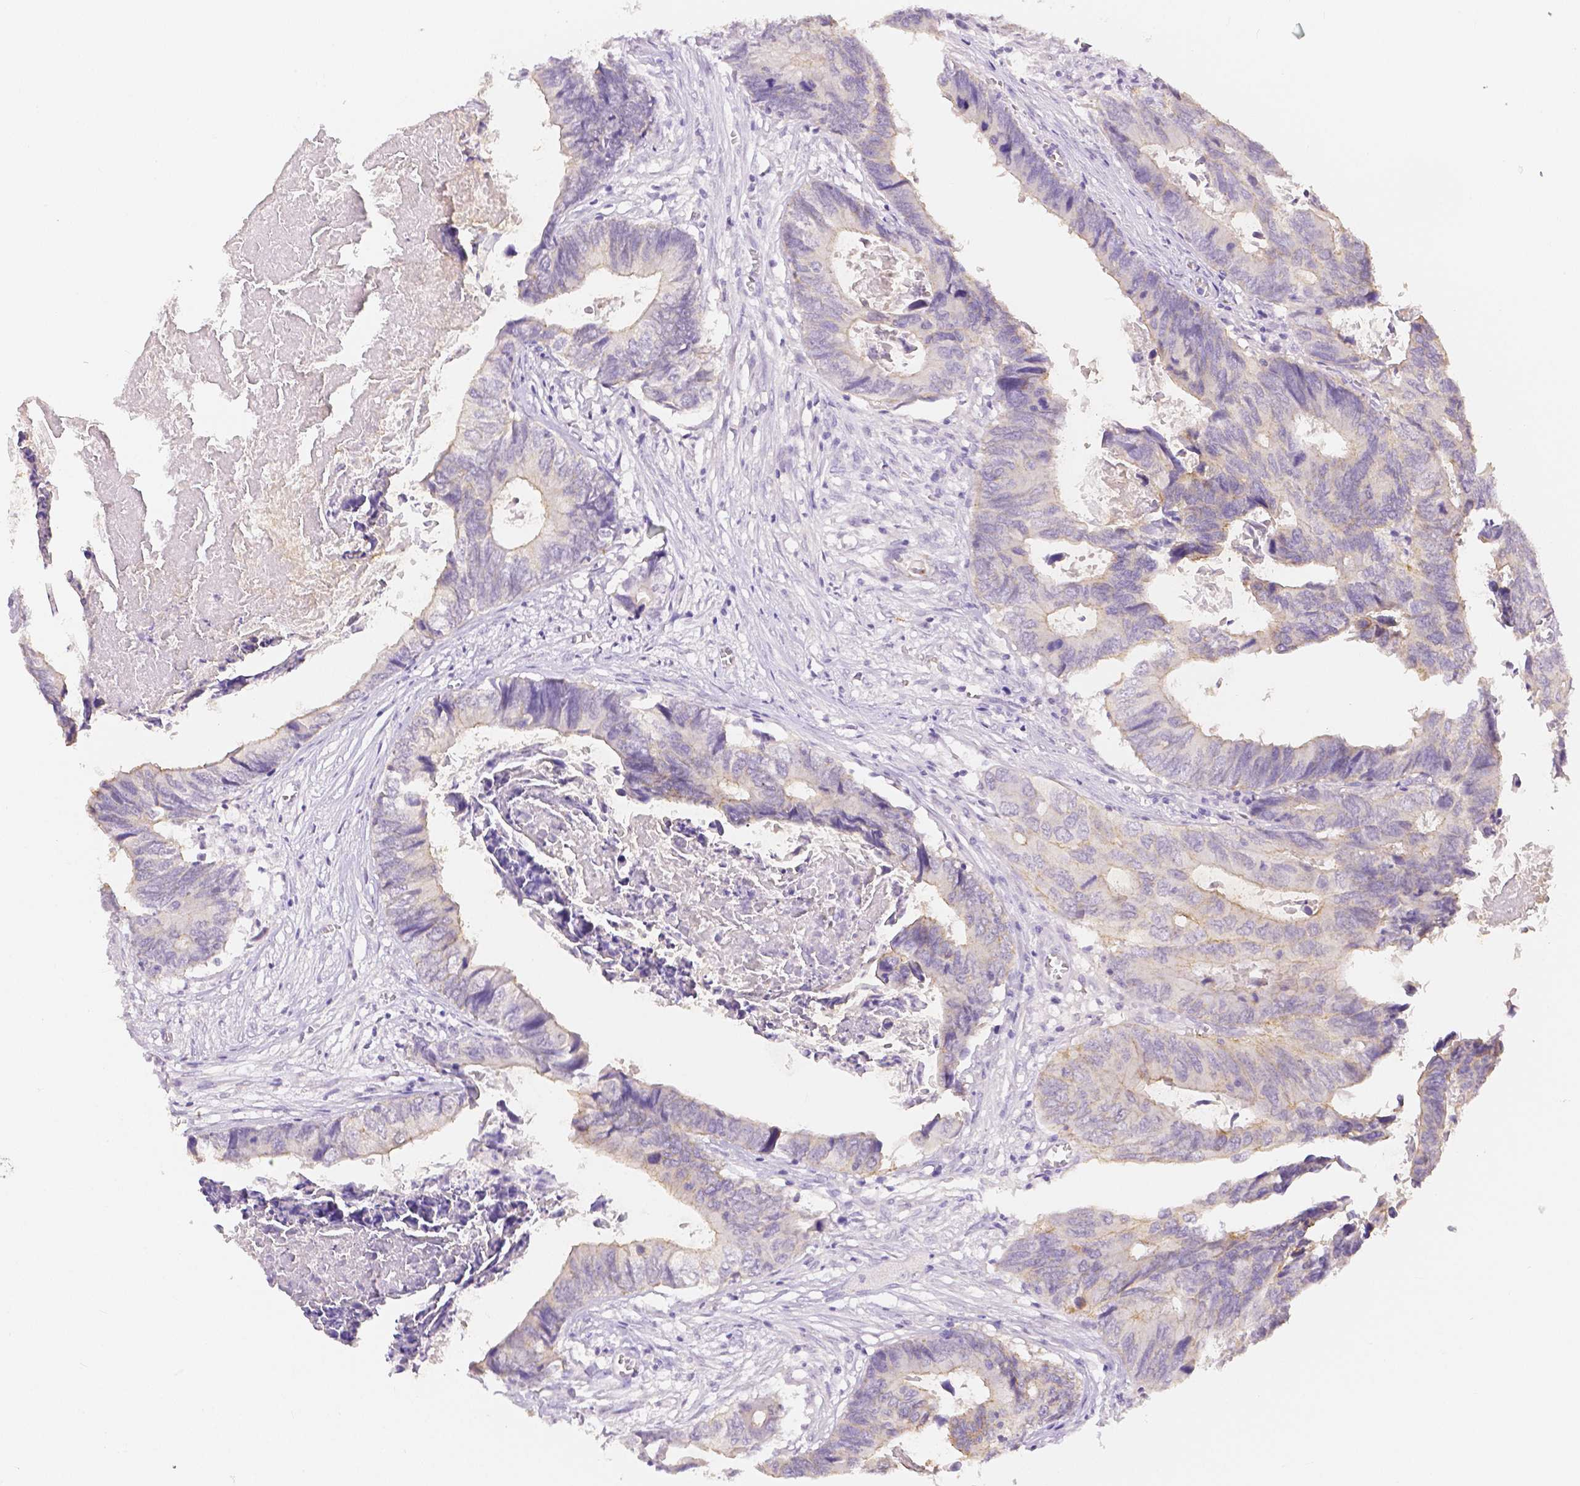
{"staining": {"intensity": "weak", "quantity": "25%-75%", "location": "cytoplasmic/membranous"}, "tissue": "colorectal cancer", "cell_type": "Tumor cells", "image_type": "cancer", "snomed": [{"axis": "morphology", "description": "Adenocarcinoma, NOS"}, {"axis": "topography", "description": "Colon"}], "caption": "Colorectal cancer (adenocarcinoma) stained with a brown dye reveals weak cytoplasmic/membranous positive positivity in approximately 25%-75% of tumor cells.", "gene": "OCLN", "patient": {"sex": "female", "age": 82}}